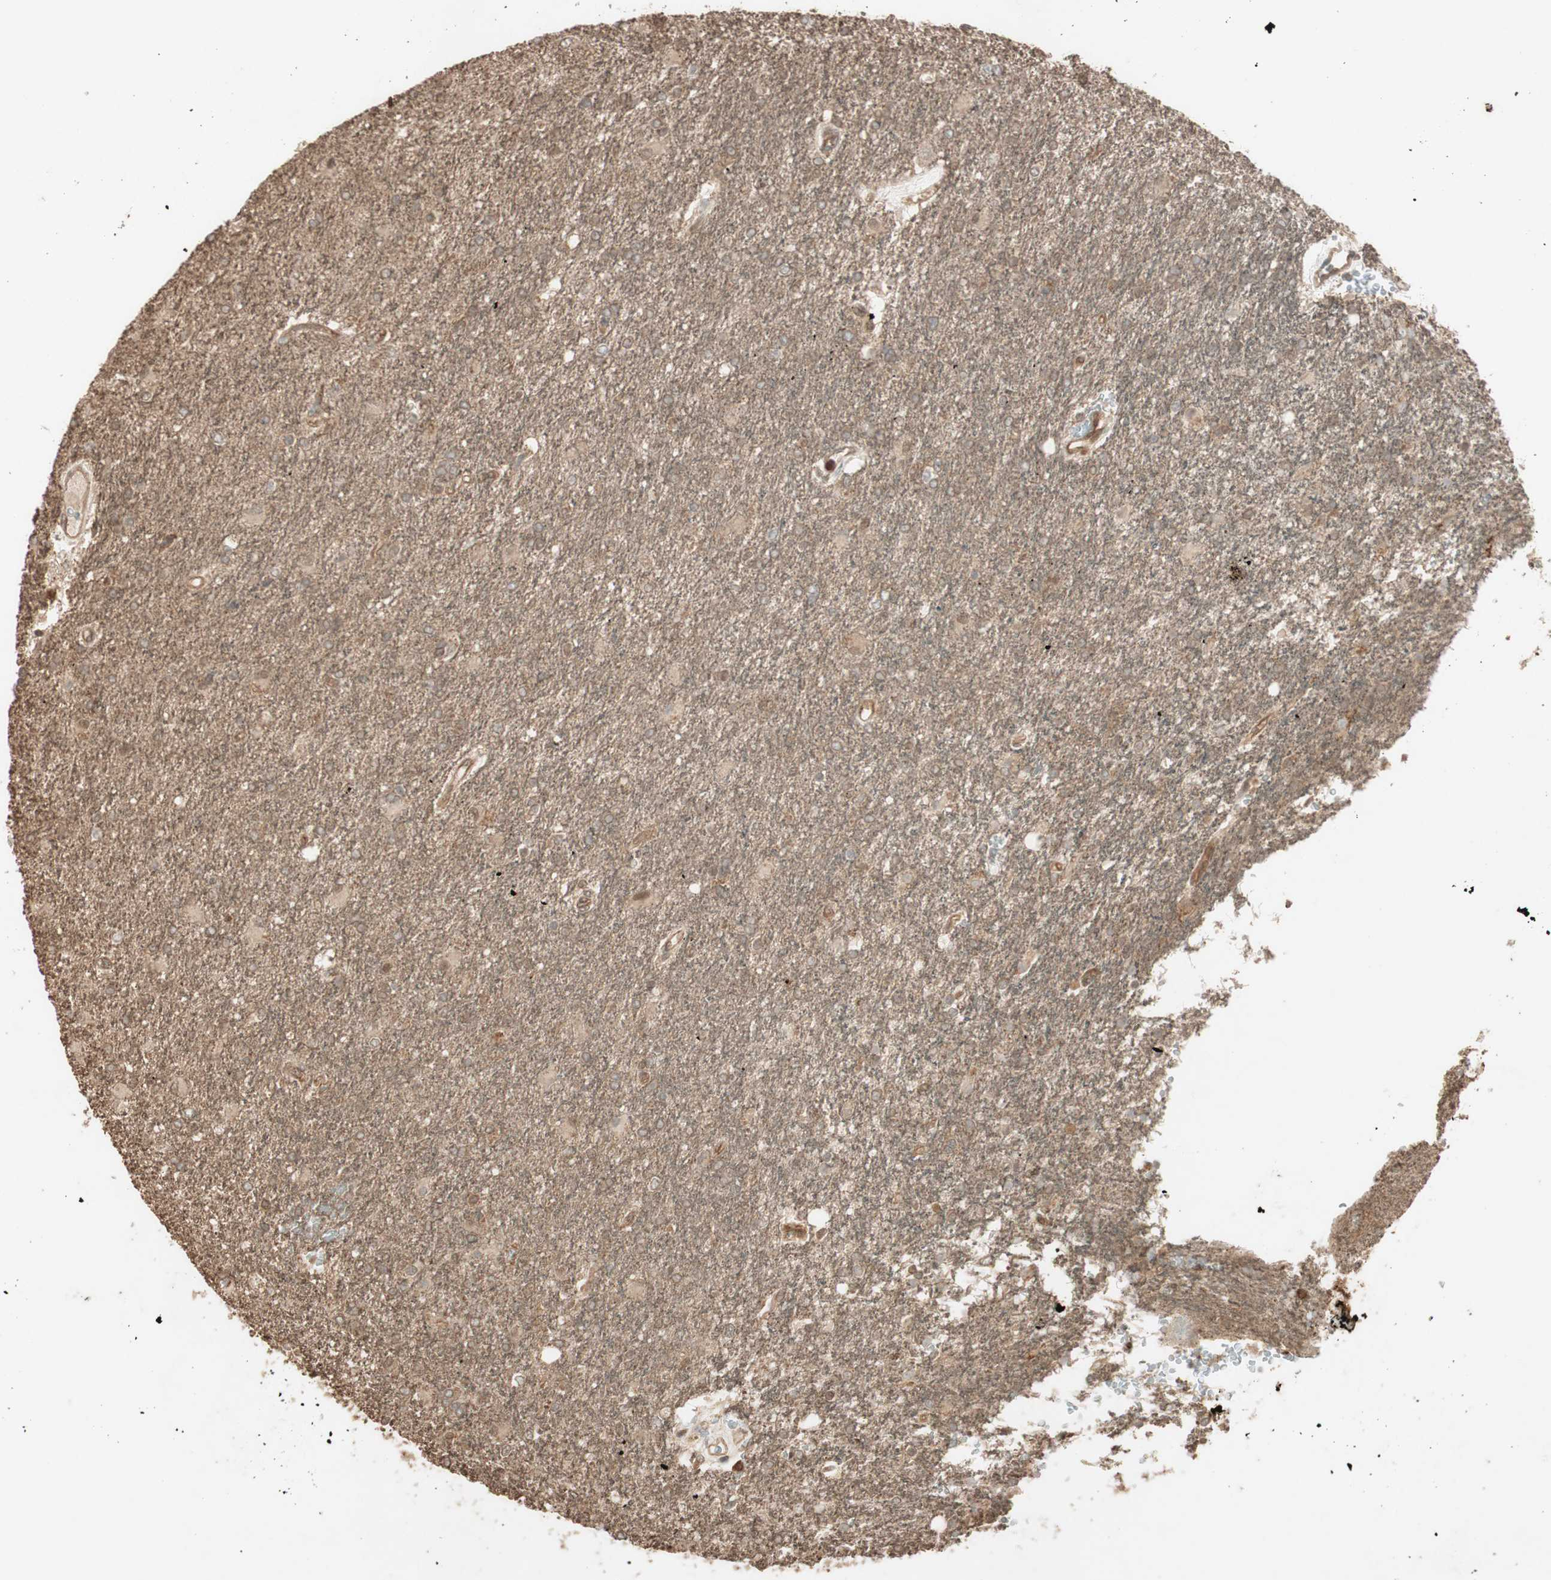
{"staining": {"intensity": "moderate", "quantity": ">75%", "location": "cytoplasmic/membranous"}, "tissue": "glioma", "cell_type": "Tumor cells", "image_type": "cancer", "snomed": [{"axis": "morphology", "description": "Glioma, malignant, High grade"}, {"axis": "topography", "description": "Brain"}], "caption": "Protein positivity by IHC reveals moderate cytoplasmic/membranous positivity in approximately >75% of tumor cells in high-grade glioma (malignant).", "gene": "EPHA8", "patient": {"sex": "male", "age": 71}}